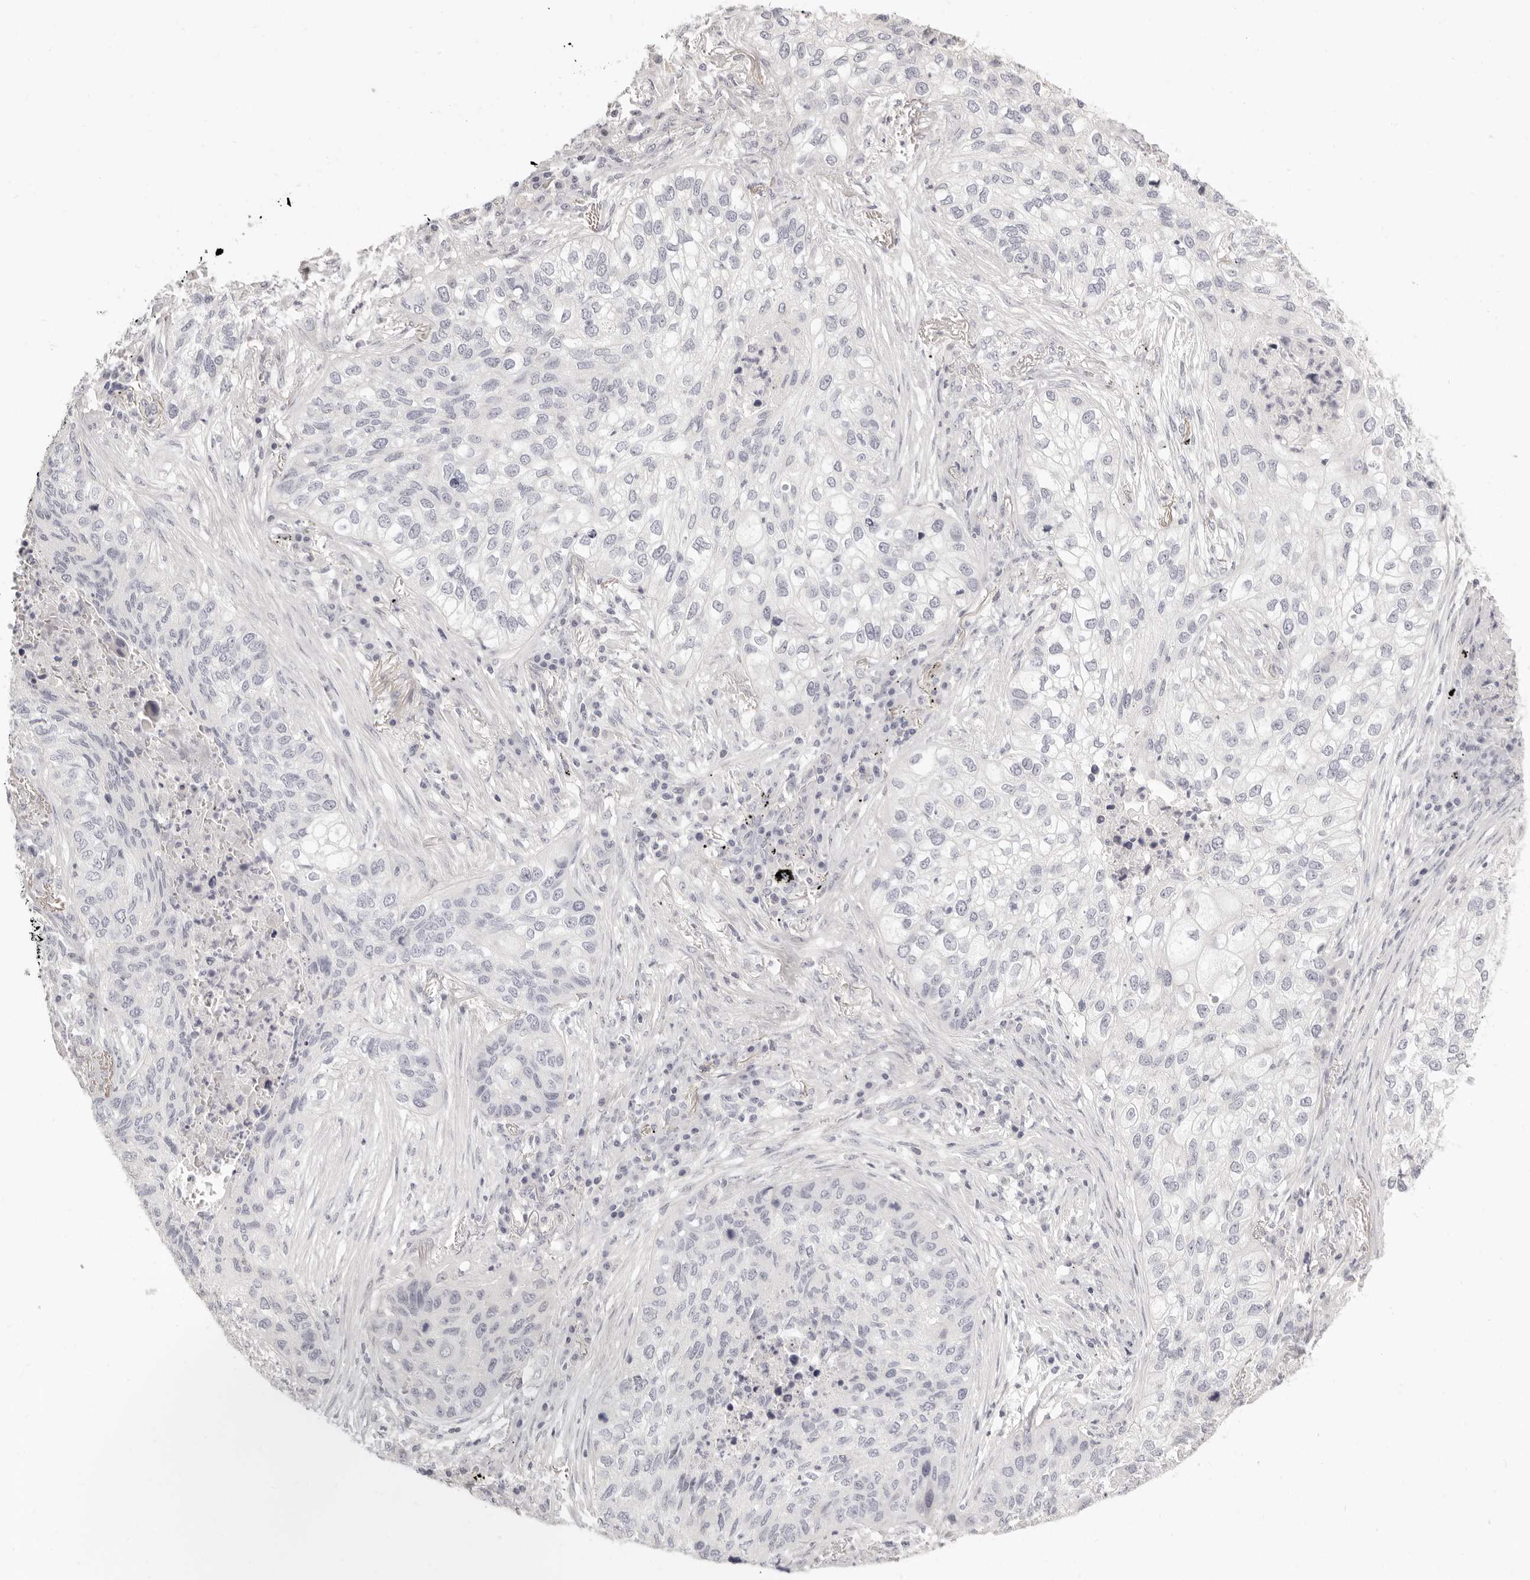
{"staining": {"intensity": "negative", "quantity": "none", "location": "none"}, "tissue": "lung cancer", "cell_type": "Tumor cells", "image_type": "cancer", "snomed": [{"axis": "morphology", "description": "Squamous cell carcinoma, NOS"}, {"axis": "topography", "description": "Lung"}], "caption": "Immunohistochemical staining of human lung squamous cell carcinoma reveals no significant positivity in tumor cells.", "gene": "FABP1", "patient": {"sex": "female", "age": 63}}